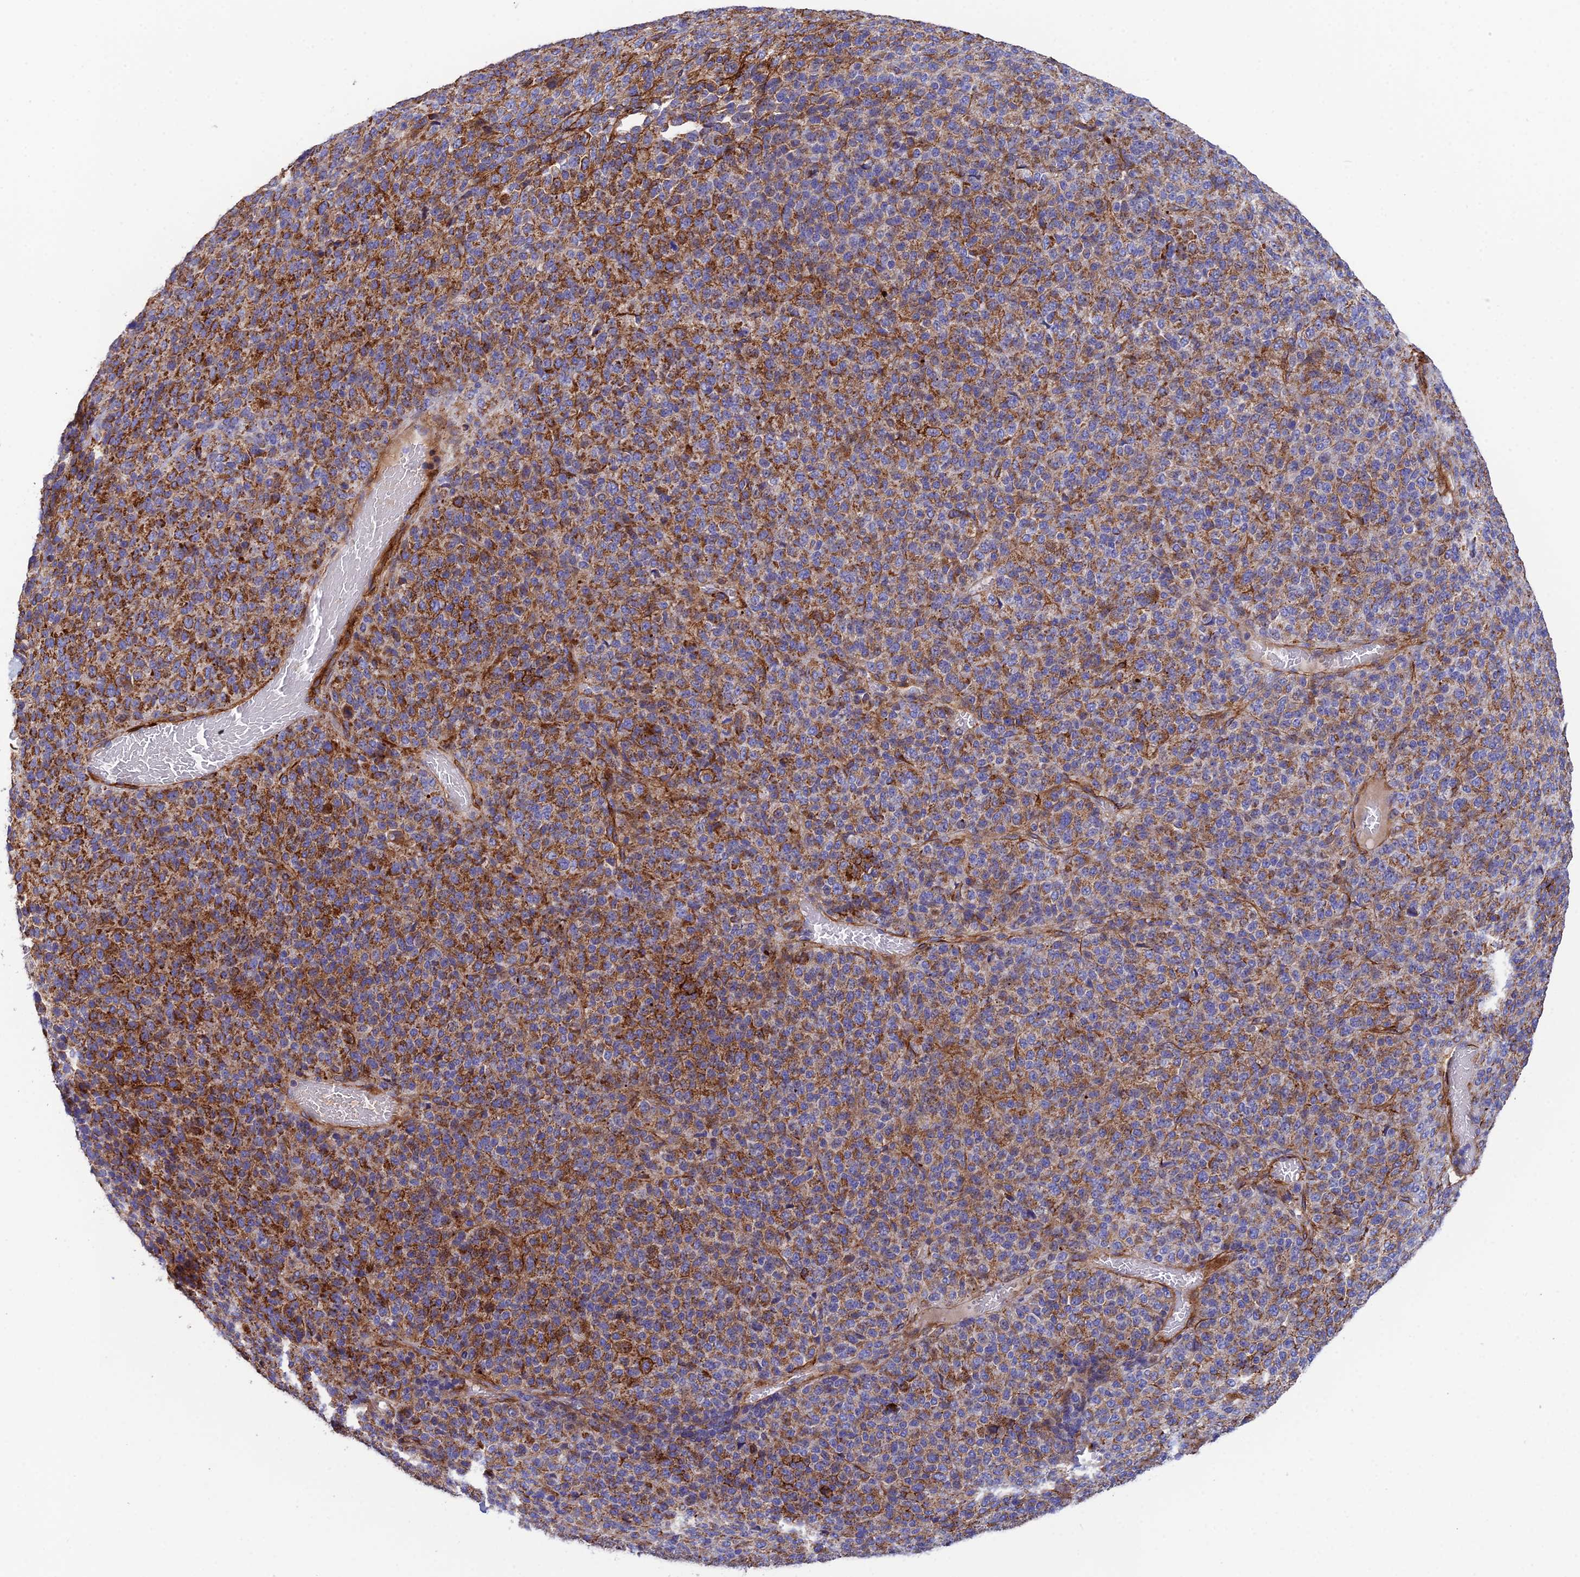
{"staining": {"intensity": "moderate", "quantity": ">75%", "location": "cytoplasmic/membranous"}, "tissue": "melanoma", "cell_type": "Tumor cells", "image_type": "cancer", "snomed": [{"axis": "morphology", "description": "Malignant melanoma, Metastatic site"}, {"axis": "topography", "description": "Brain"}], "caption": "Malignant melanoma (metastatic site) stained with immunohistochemistry (IHC) demonstrates moderate cytoplasmic/membranous staining in about >75% of tumor cells.", "gene": "CSPG4", "patient": {"sex": "female", "age": 56}}